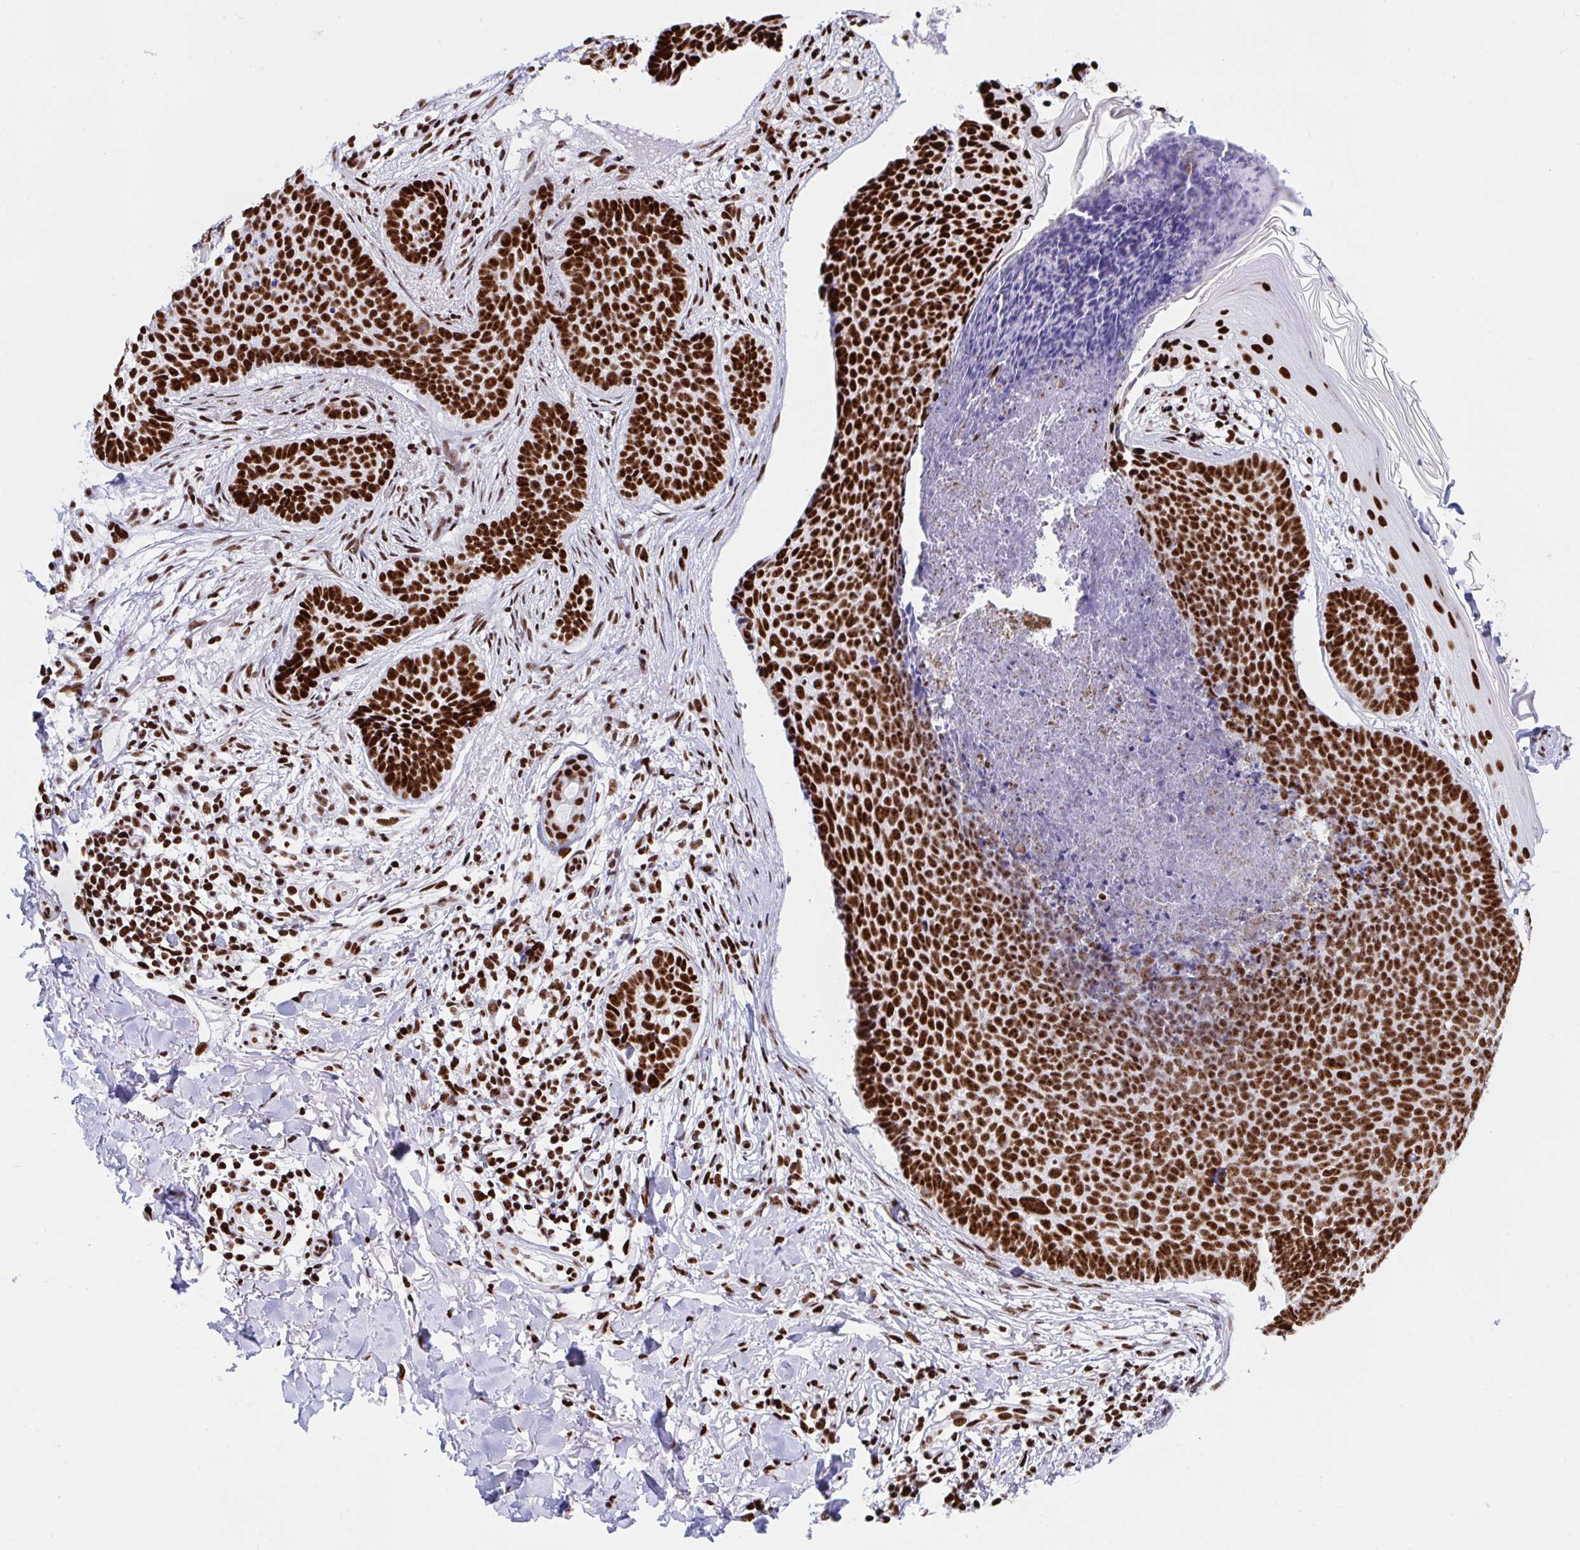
{"staining": {"intensity": "strong", "quantity": ">75%", "location": "nuclear"}, "tissue": "skin cancer", "cell_type": "Tumor cells", "image_type": "cancer", "snomed": [{"axis": "morphology", "description": "Basal cell carcinoma"}, {"axis": "topography", "description": "Skin"}, {"axis": "topography", "description": "Skin of back"}], "caption": "High-magnification brightfield microscopy of skin basal cell carcinoma stained with DAB (brown) and counterstained with hematoxylin (blue). tumor cells exhibit strong nuclear staining is identified in about>75% of cells. The protein of interest is shown in brown color, while the nuclei are stained blue.", "gene": "IKZF2", "patient": {"sex": "male", "age": 81}}